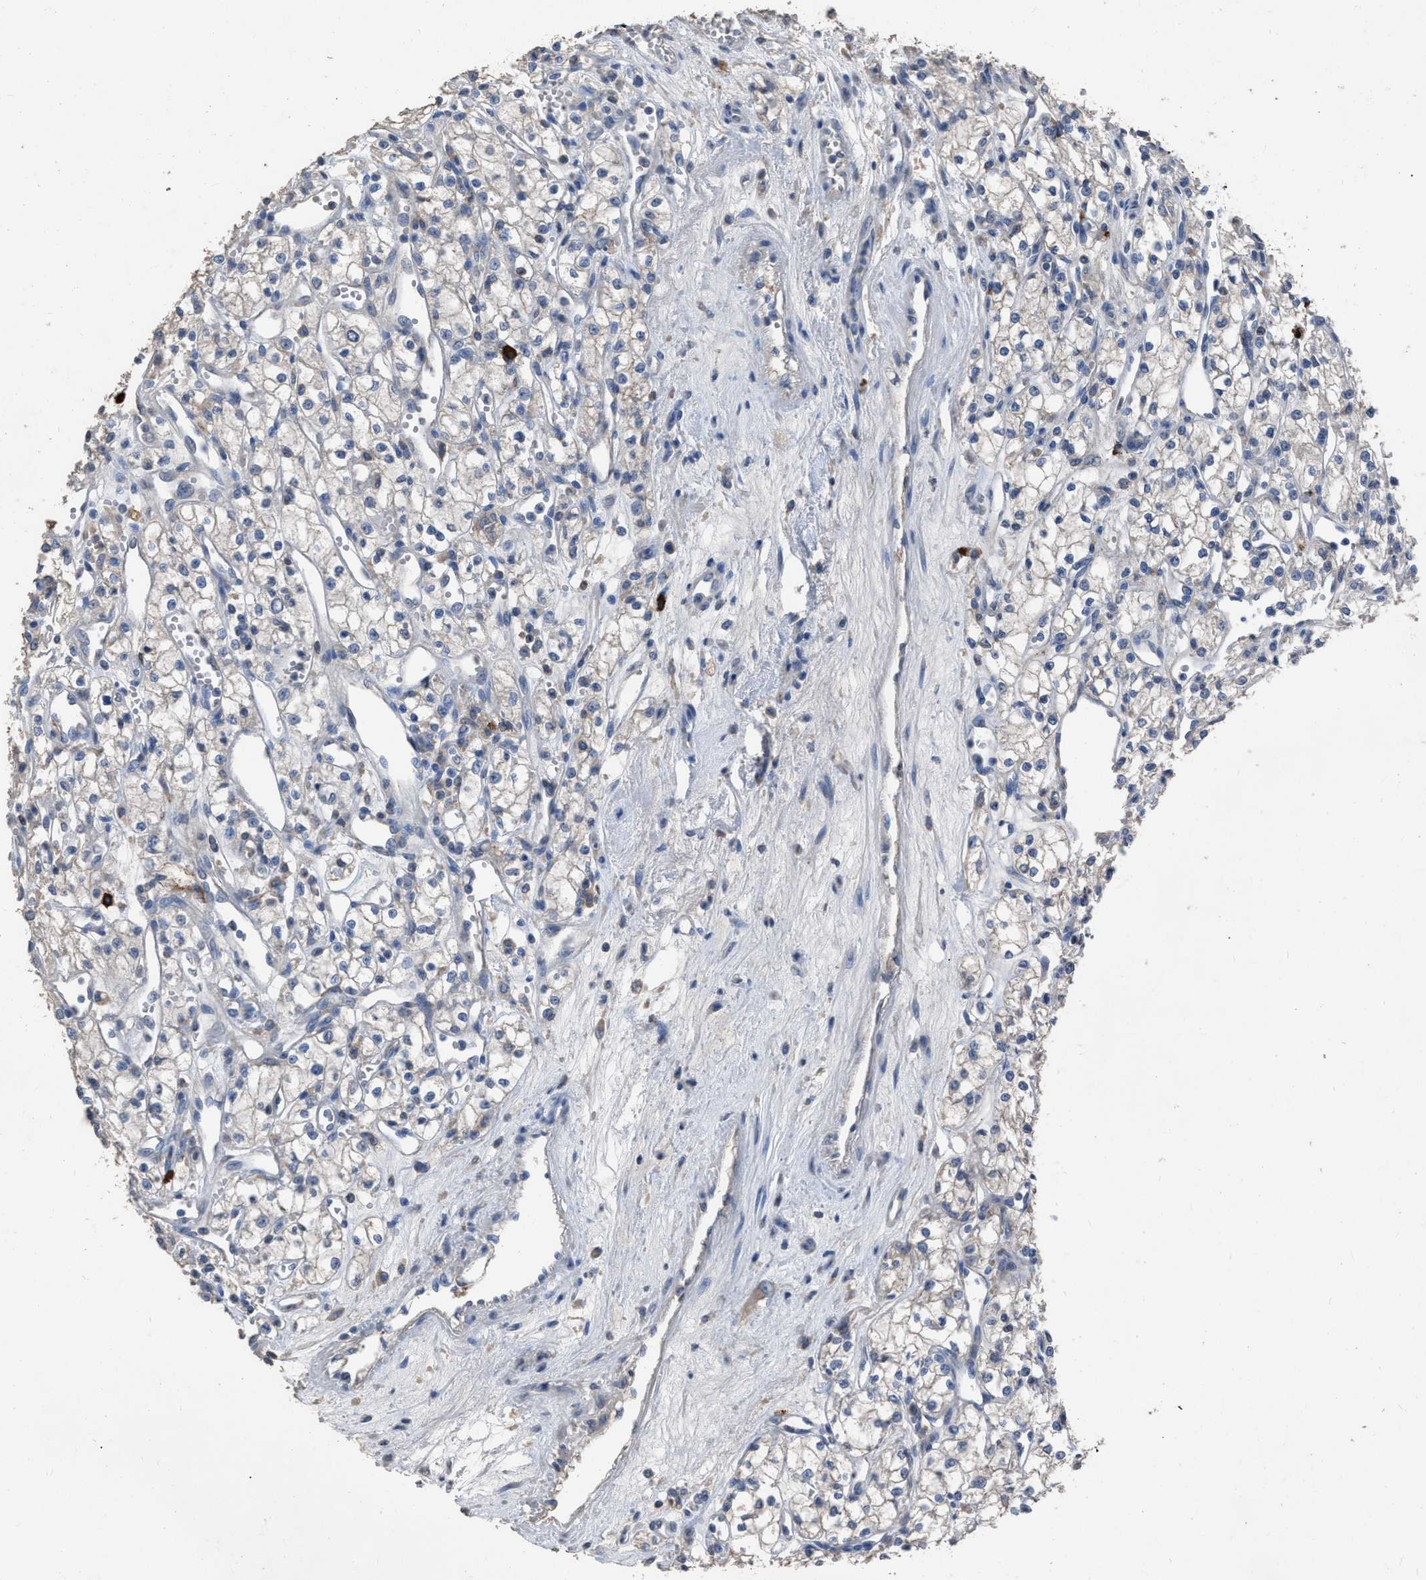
{"staining": {"intensity": "negative", "quantity": "none", "location": "none"}, "tissue": "renal cancer", "cell_type": "Tumor cells", "image_type": "cancer", "snomed": [{"axis": "morphology", "description": "Adenocarcinoma, NOS"}, {"axis": "topography", "description": "Kidney"}], "caption": "Tumor cells are negative for brown protein staining in renal adenocarcinoma. (Brightfield microscopy of DAB (3,3'-diaminobenzidine) immunohistochemistry (IHC) at high magnification).", "gene": "HABP2", "patient": {"sex": "male", "age": 59}}